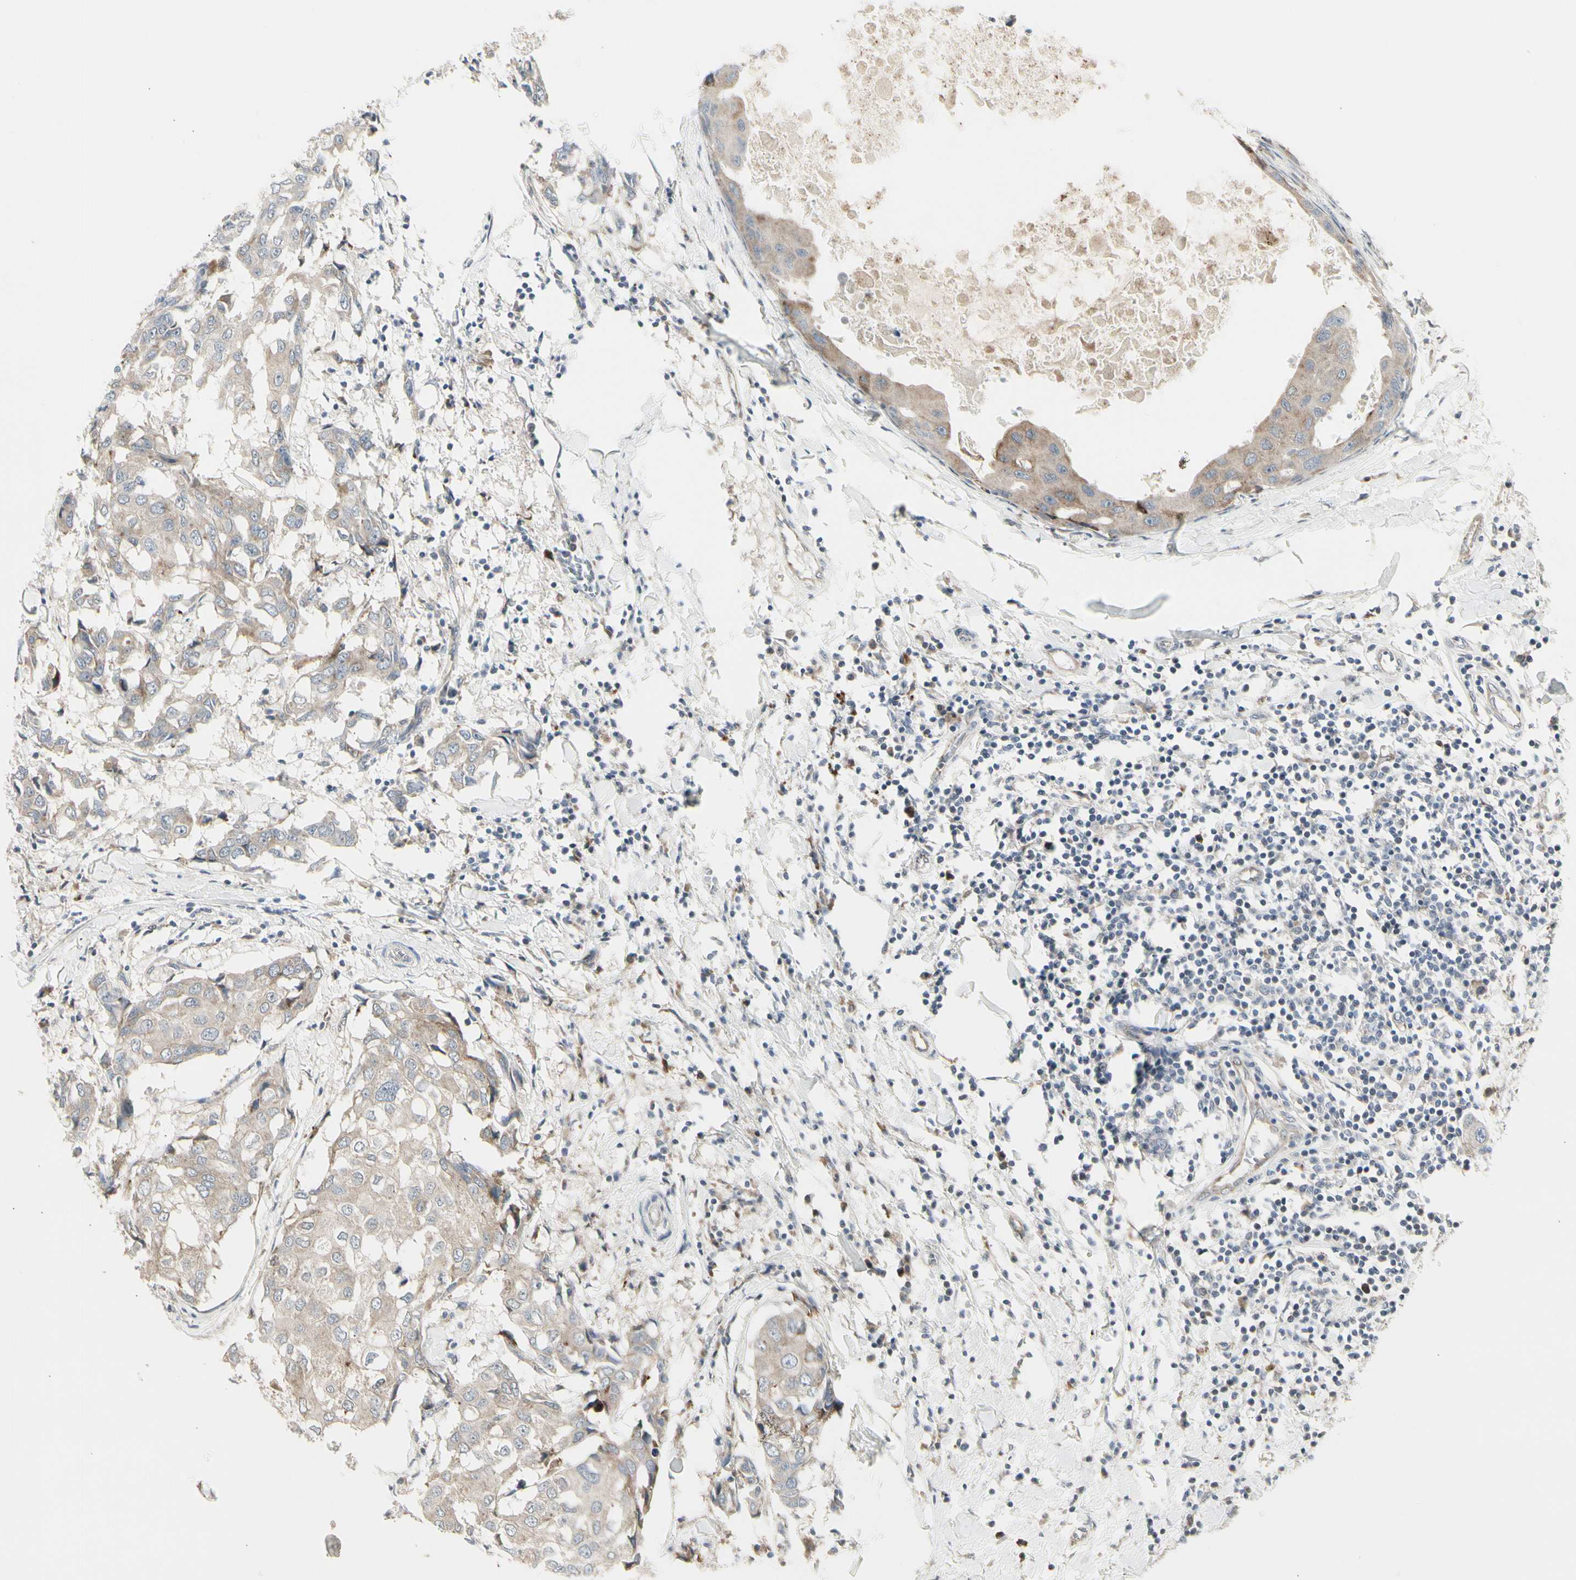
{"staining": {"intensity": "weak", "quantity": ">75%", "location": "cytoplasmic/membranous"}, "tissue": "breast cancer", "cell_type": "Tumor cells", "image_type": "cancer", "snomed": [{"axis": "morphology", "description": "Duct carcinoma"}, {"axis": "topography", "description": "Breast"}], "caption": "Immunohistochemistry of breast cancer (intraductal carcinoma) reveals low levels of weak cytoplasmic/membranous expression in approximately >75% of tumor cells. The staining is performed using DAB brown chromogen to label protein expression. The nuclei are counter-stained blue using hematoxylin.", "gene": "GRN", "patient": {"sex": "female", "age": 27}}